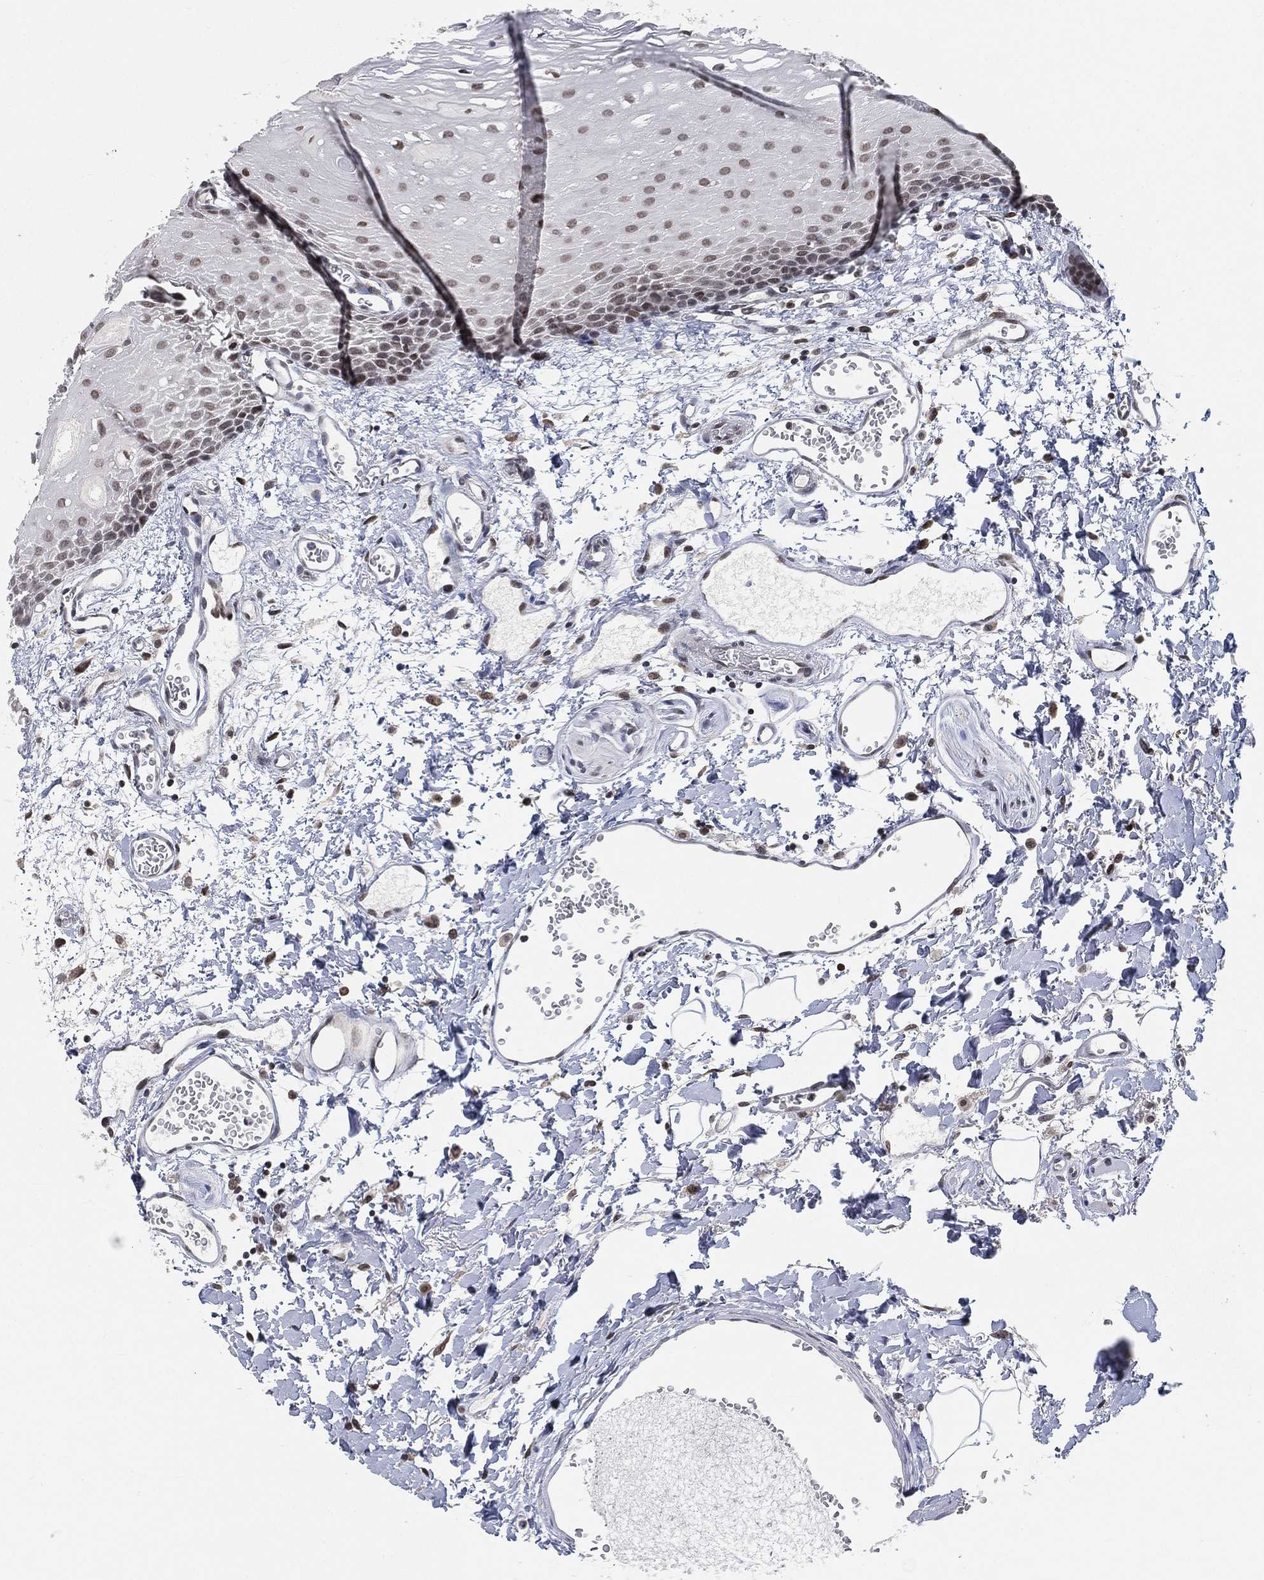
{"staining": {"intensity": "strong", "quantity": "<25%", "location": "nuclear"}, "tissue": "oral mucosa", "cell_type": "Squamous epithelial cells", "image_type": "normal", "snomed": [{"axis": "morphology", "description": "Normal tissue, NOS"}, {"axis": "morphology", "description": "Squamous cell carcinoma, NOS"}, {"axis": "topography", "description": "Oral tissue"}, {"axis": "topography", "description": "Head-Neck"}], "caption": "Oral mucosa stained for a protein (brown) shows strong nuclear positive positivity in about <25% of squamous epithelial cells.", "gene": "YLPM1", "patient": {"sex": "female", "age": 70}}